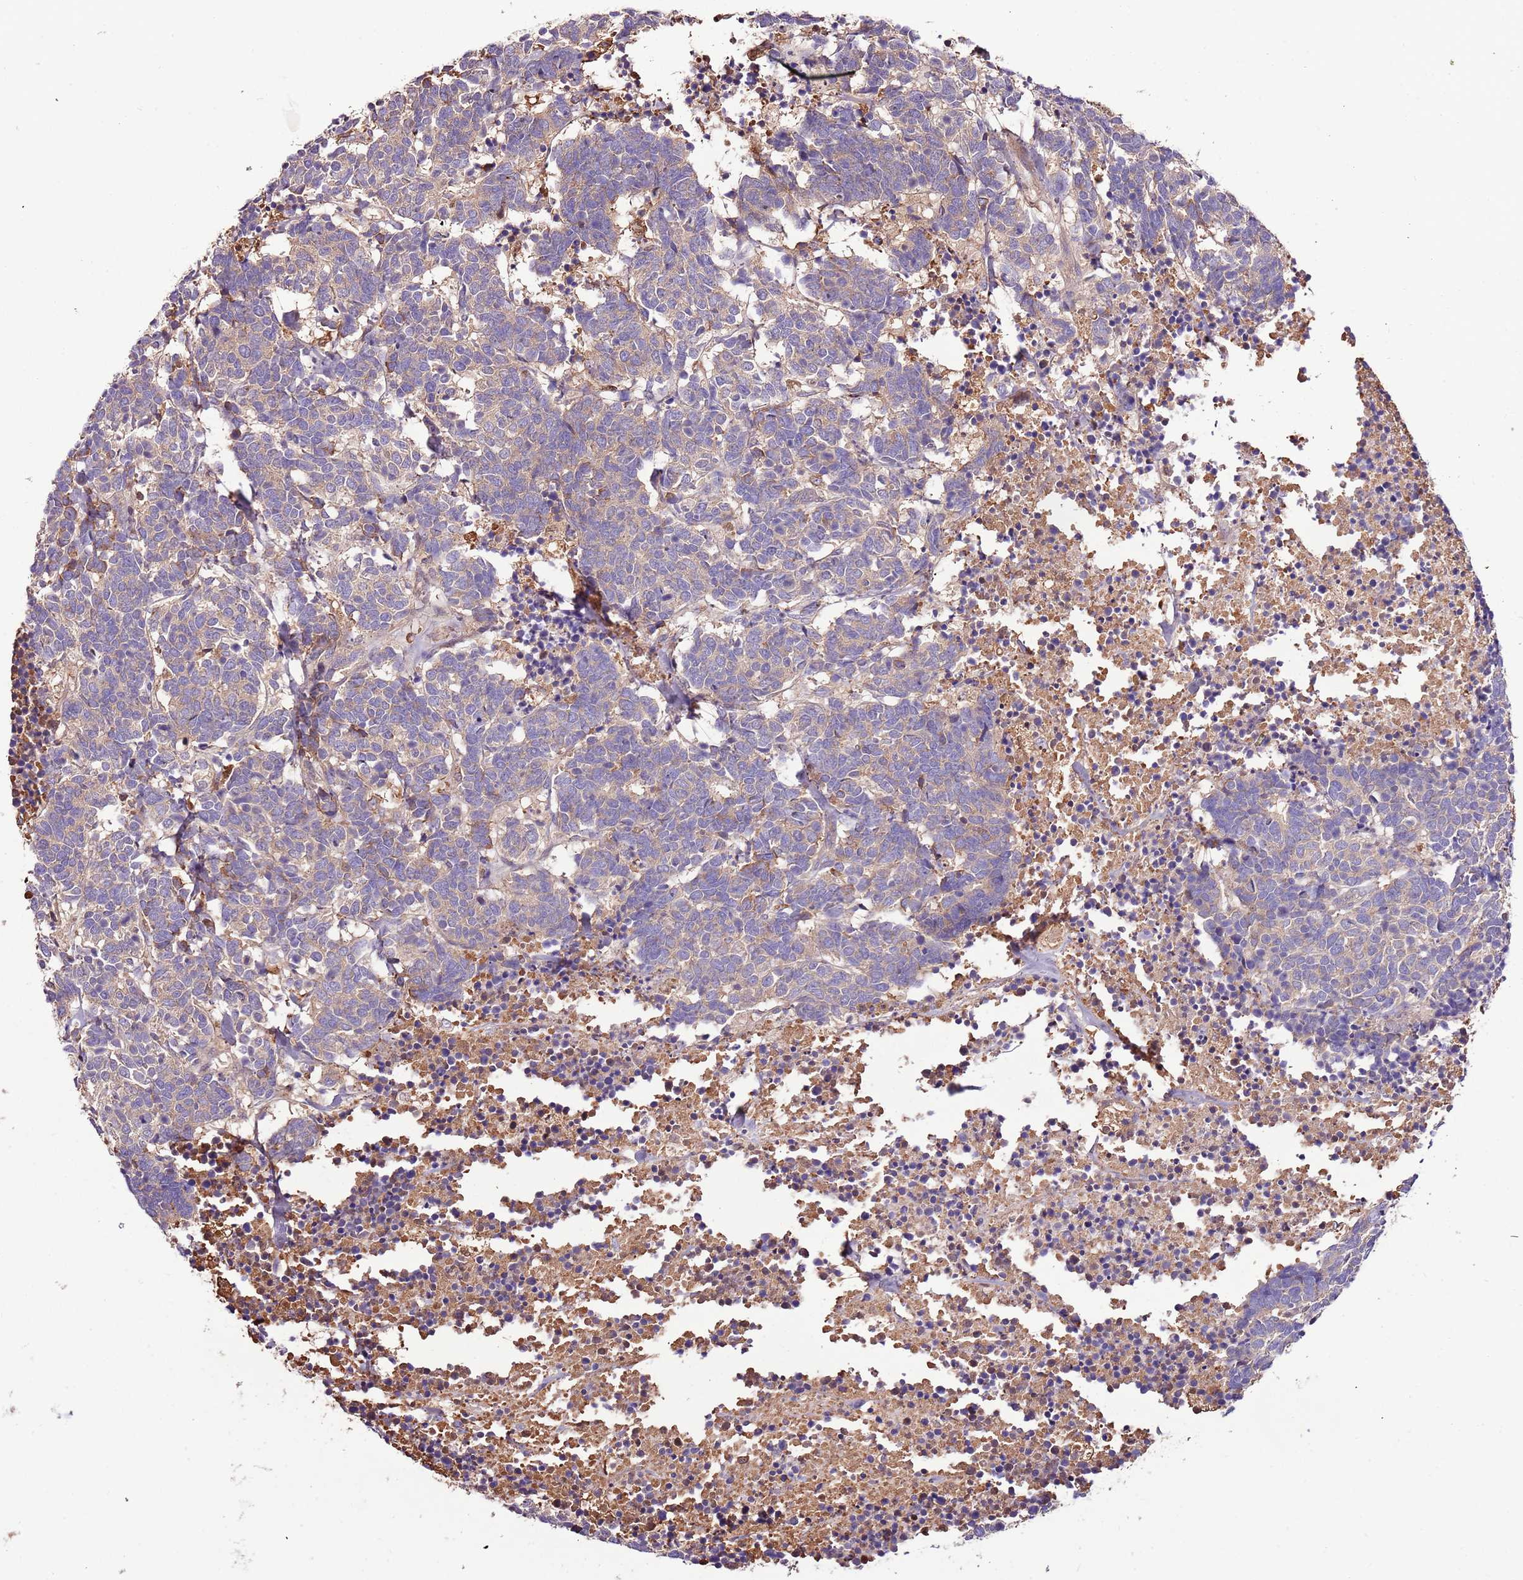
{"staining": {"intensity": "weak", "quantity": "<25%", "location": "cytoplasmic/membranous"}, "tissue": "carcinoid", "cell_type": "Tumor cells", "image_type": "cancer", "snomed": [{"axis": "morphology", "description": "Carcinoma, NOS"}, {"axis": "morphology", "description": "Carcinoid, malignant, NOS"}, {"axis": "topography", "description": "Urinary bladder"}], "caption": "Immunohistochemistry (IHC) image of neoplastic tissue: carcinoid (malignant) stained with DAB (3,3'-diaminobenzidine) reveals no significant protein staining in tumor cells. Nuclei are stained in blue.", "gene": "DENR", "patient": {"sex": "male", "age": 57}}